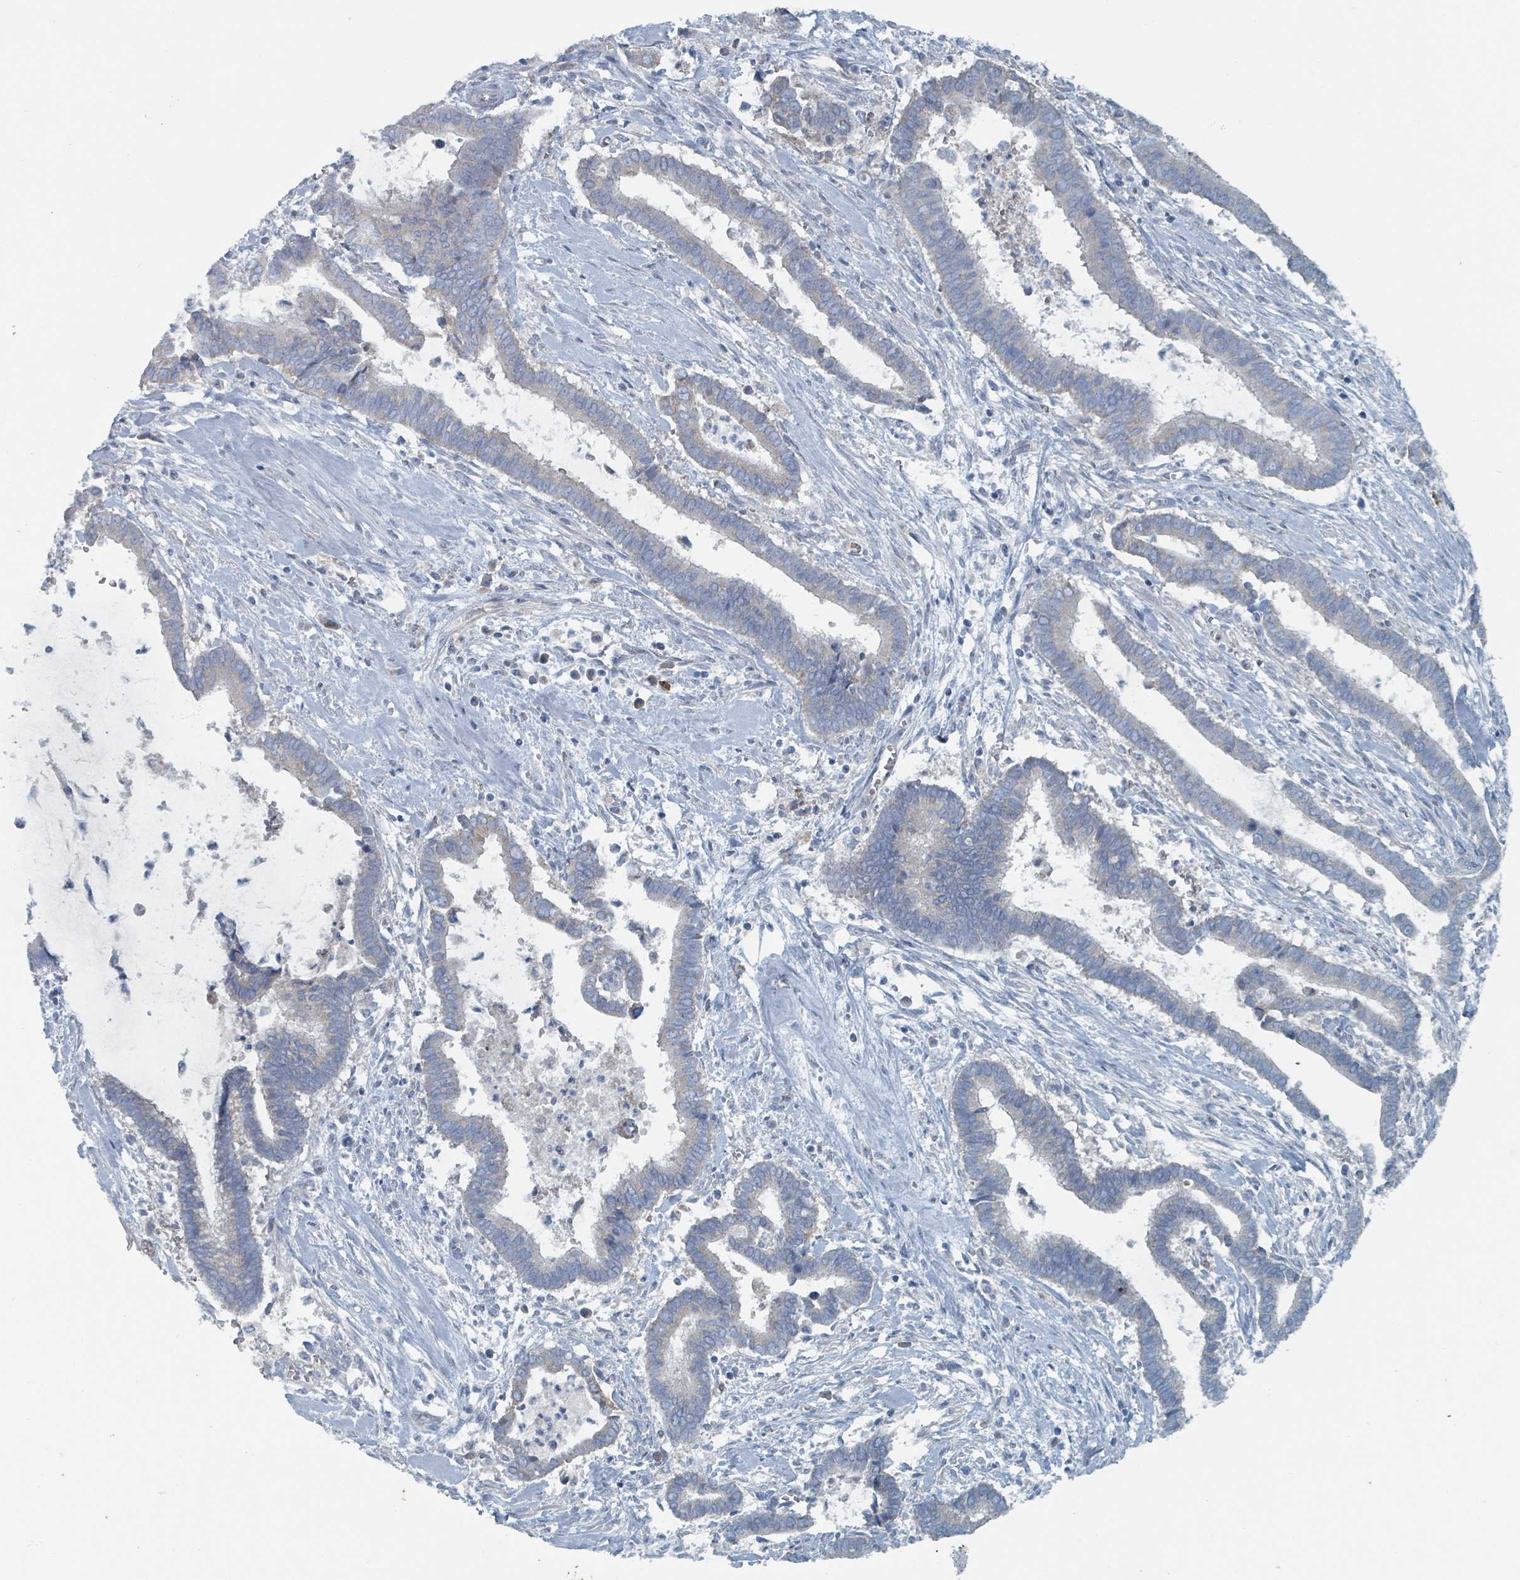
{"staining": {"intensity": "negative", "quantity": "none", "location": "none"}, "tissue": "cervical cancer", "cell_type": "Tumor cells", "image_type": "cancer", "snomed": [{"axis": "morphology", "description": "Adenocarcinoma, NOS"}, {"axis": "topography", "description": "Cervix"}], "caption": "Immunohistochemical staining of human cervical cancer (adenocarcinoma) displays no significant expression in tumor cells.", "gene": "RASA4", "patient": {"sex": "female", "age": 44}}